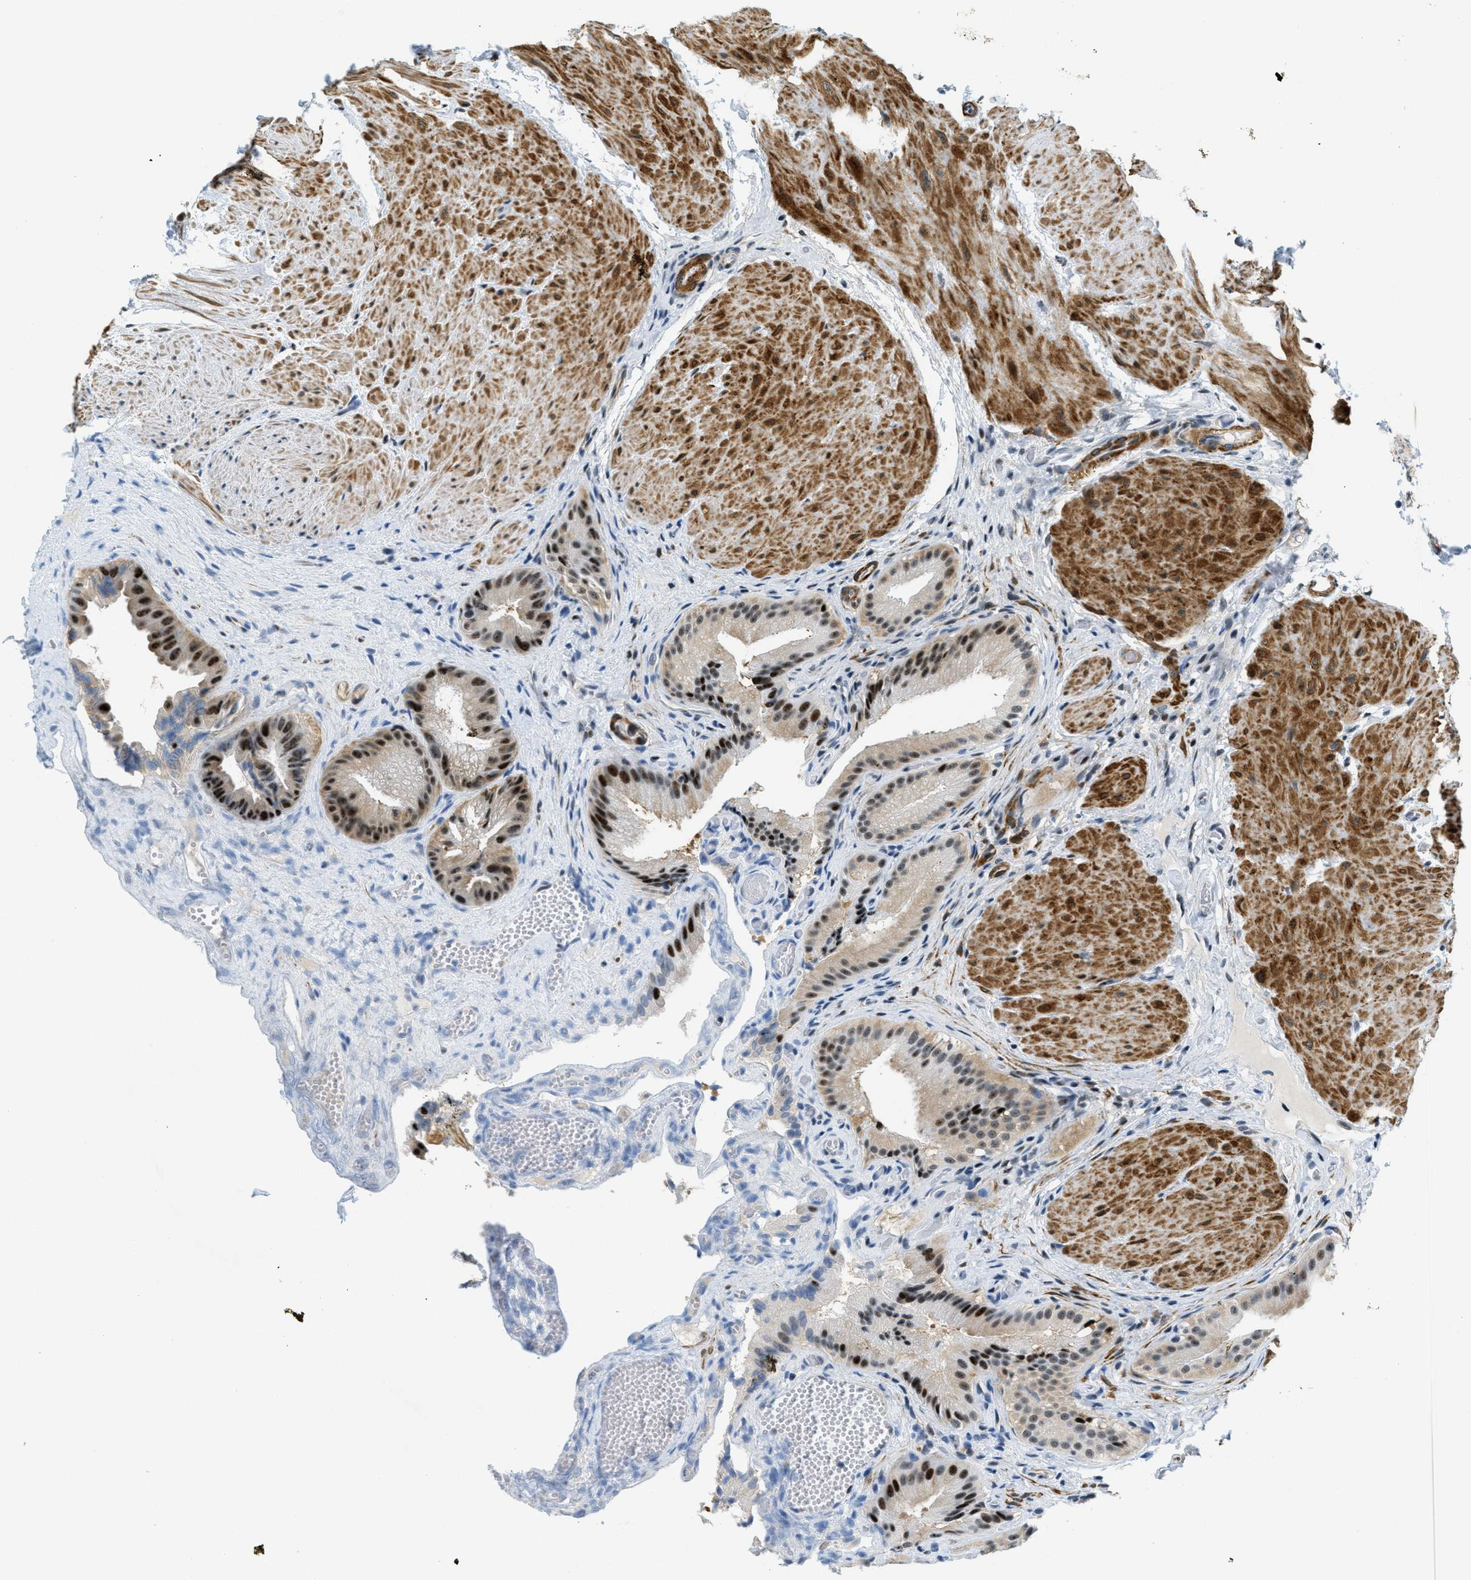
{"staining": {"intensity": "strong", "quantity": "25%-75%", "location": "nuclear"}, "tissue": "gallbladder", "cell_type": "Glandular cells", "image_type": "normal", "snomed": [{"axis": "morphology", "description": "Normal tissue, NOS"}, {"axis": "topography", "description": "Gallbladder"}], "caption": "A brown stain shows strong nuclear expression of a protein in glandular cells of benign gallbladder. Nuclei are stained in blue.", "gene": "ZDHHC23", "patient": {"sex": "male", "age": 49}}